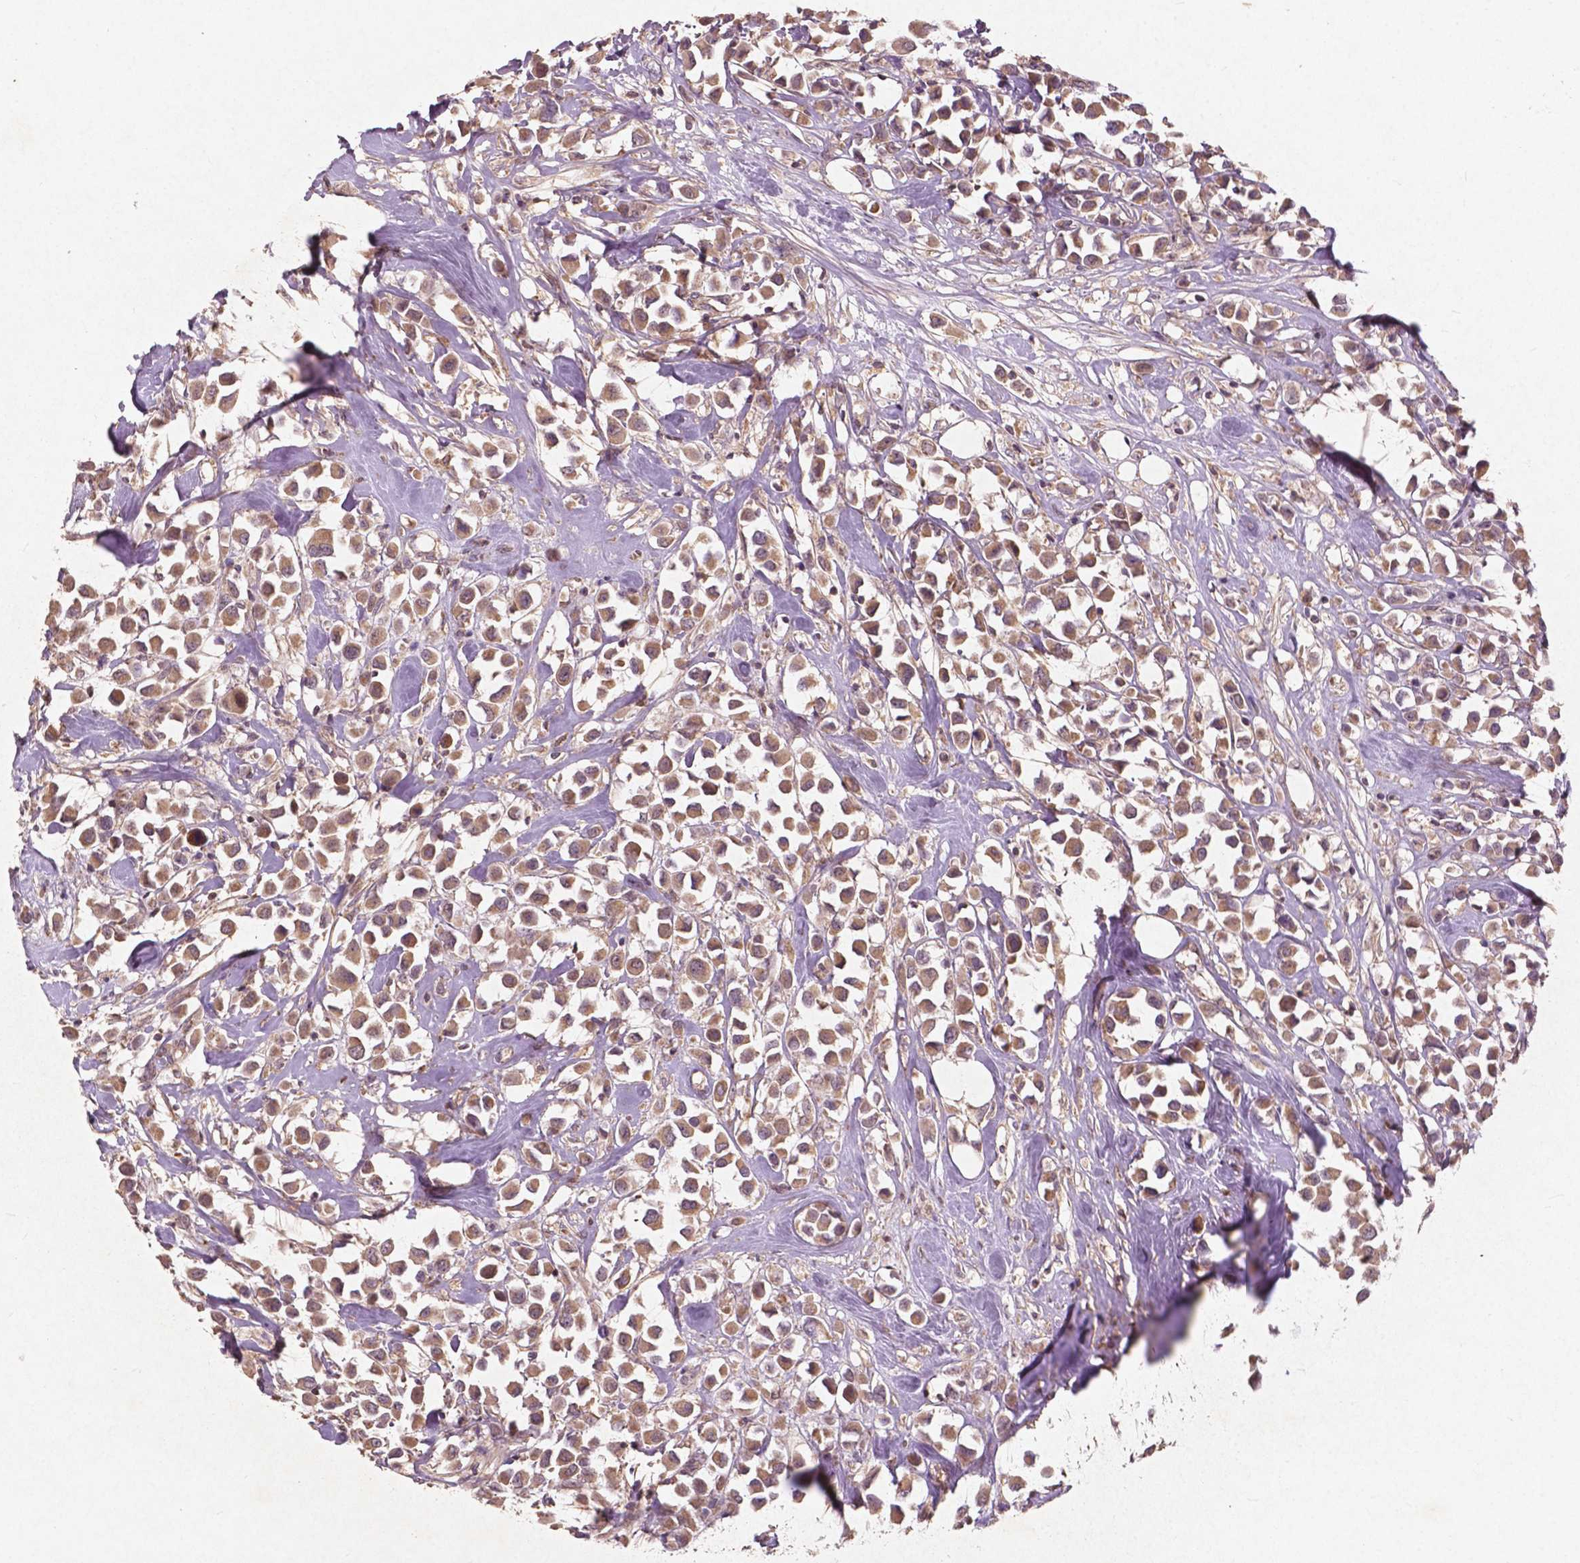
{"staining": {"intensity": "moderate", "quantity": ">75%", "location": "cytoplasmic/membranous"}, "tissue": "breast cancer", "cell_type": "Tumor cells", "image_type": "cancer", "snomed": [{"axis": "morphology", "description": "Duct carcinoma"}, {"axis": "topography", "description": "Breast"}], "caption": "Tumor cells demonstrate medium levels of moderate cytoplasmic/membranous positivity in about >75% of cells in human breast cancer (intraductal carcinoma).", "gene": "ST6GALNAC5", "patient": {"sex": "female", "age": 61}}